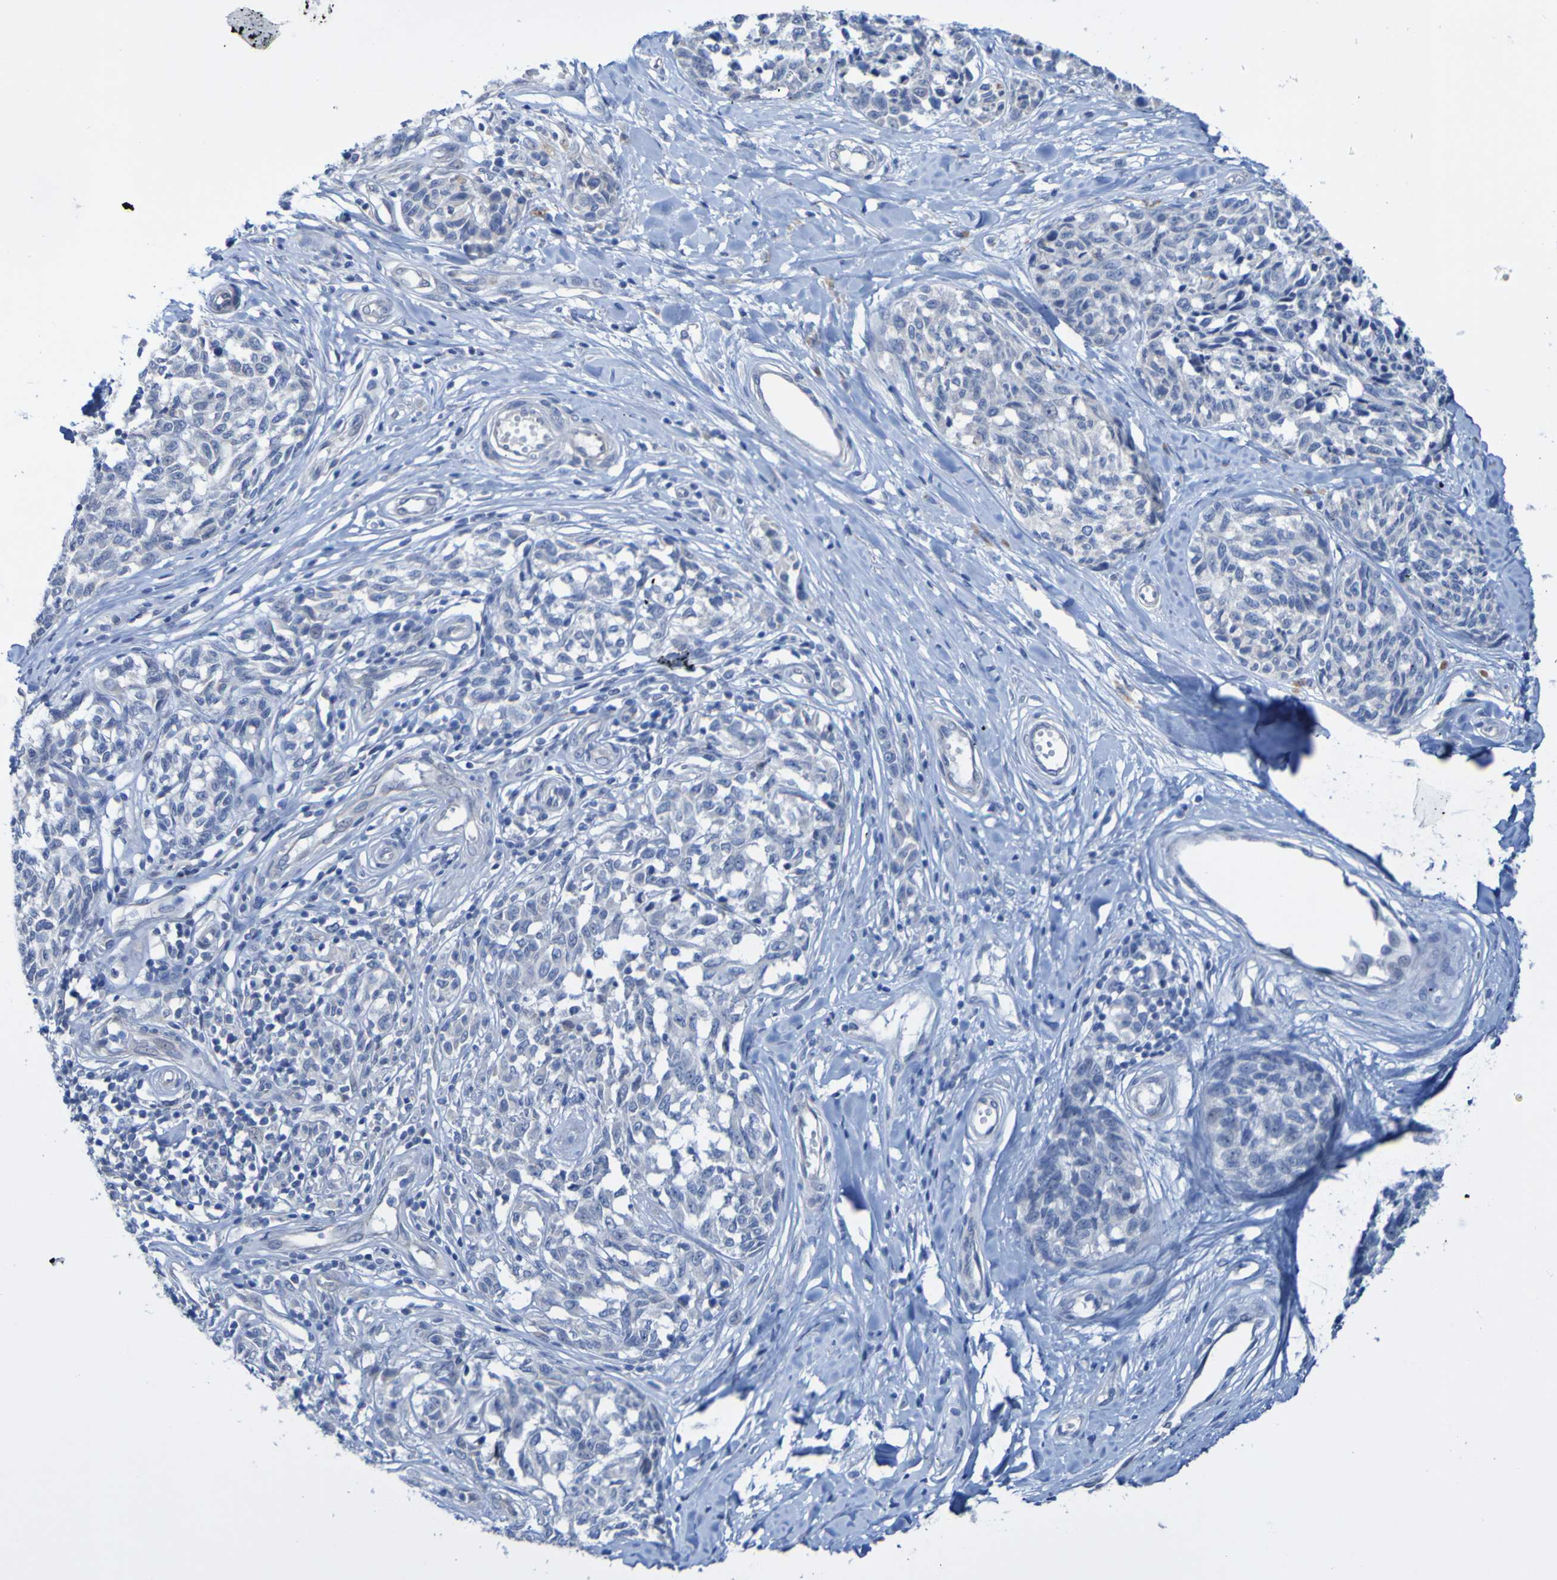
{"staining": {"intensity": "negative", "quantity": "none", "location": "none"}, "tissue": "melanoma", "cell_type": "Tumor cells", "image_type": "cancer", "snomed": [{"axis": "morphology", "description": "Malignant melanoma, NOS"}, {"axis": "topography", "description": "Skin"}], "caption": "DAB (3,3'-diaminobenzidine) immunohistochemical staining of human malignant melanoma displays no significant expression in tumor cells.", "gene": "ACMSD", "patient": {"sex": "female", "age": 64}}